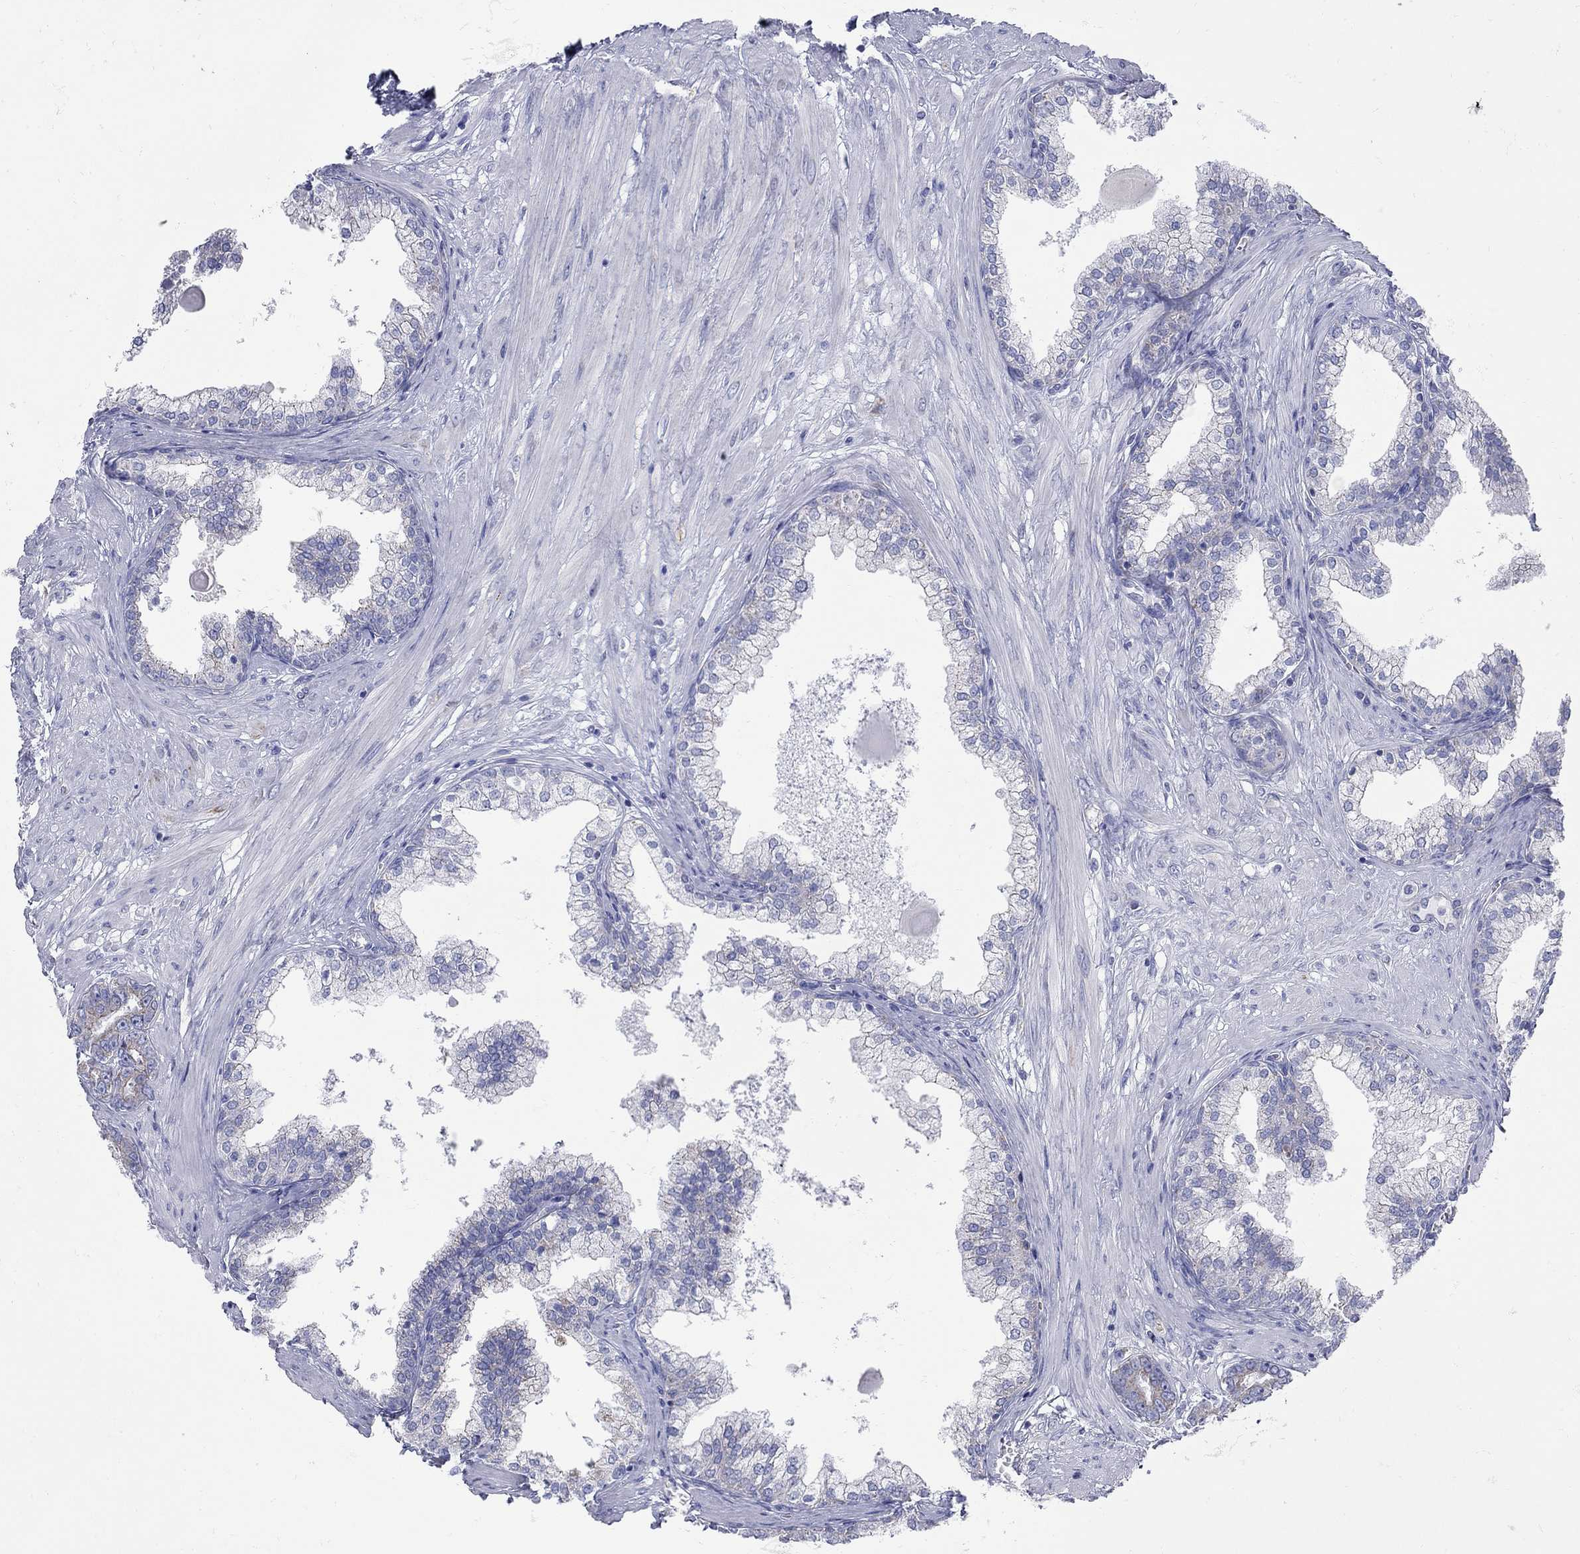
{"staining": {"intensity": "weak", "quantity": "25%-75%", "location": "cytoplasmic/membranous"}, "tissue": "prostate cancer", "cell_type": "Tumor cells", "image_type": "cancer", "snomed": [{"axis": "morphology", "description": "Adenocarcinoma, NOS"}, {"axis": "topography", "description": "Prostate"}], "caption": "Protein expression analysis of prostate cancer (adenocarcinoma) exhibits weak cytoplasmic/membranous expression in about 25%-75% of tumor cells.", "gene": "PDZD3", "patient": {"sex": "male", "age": 67}}